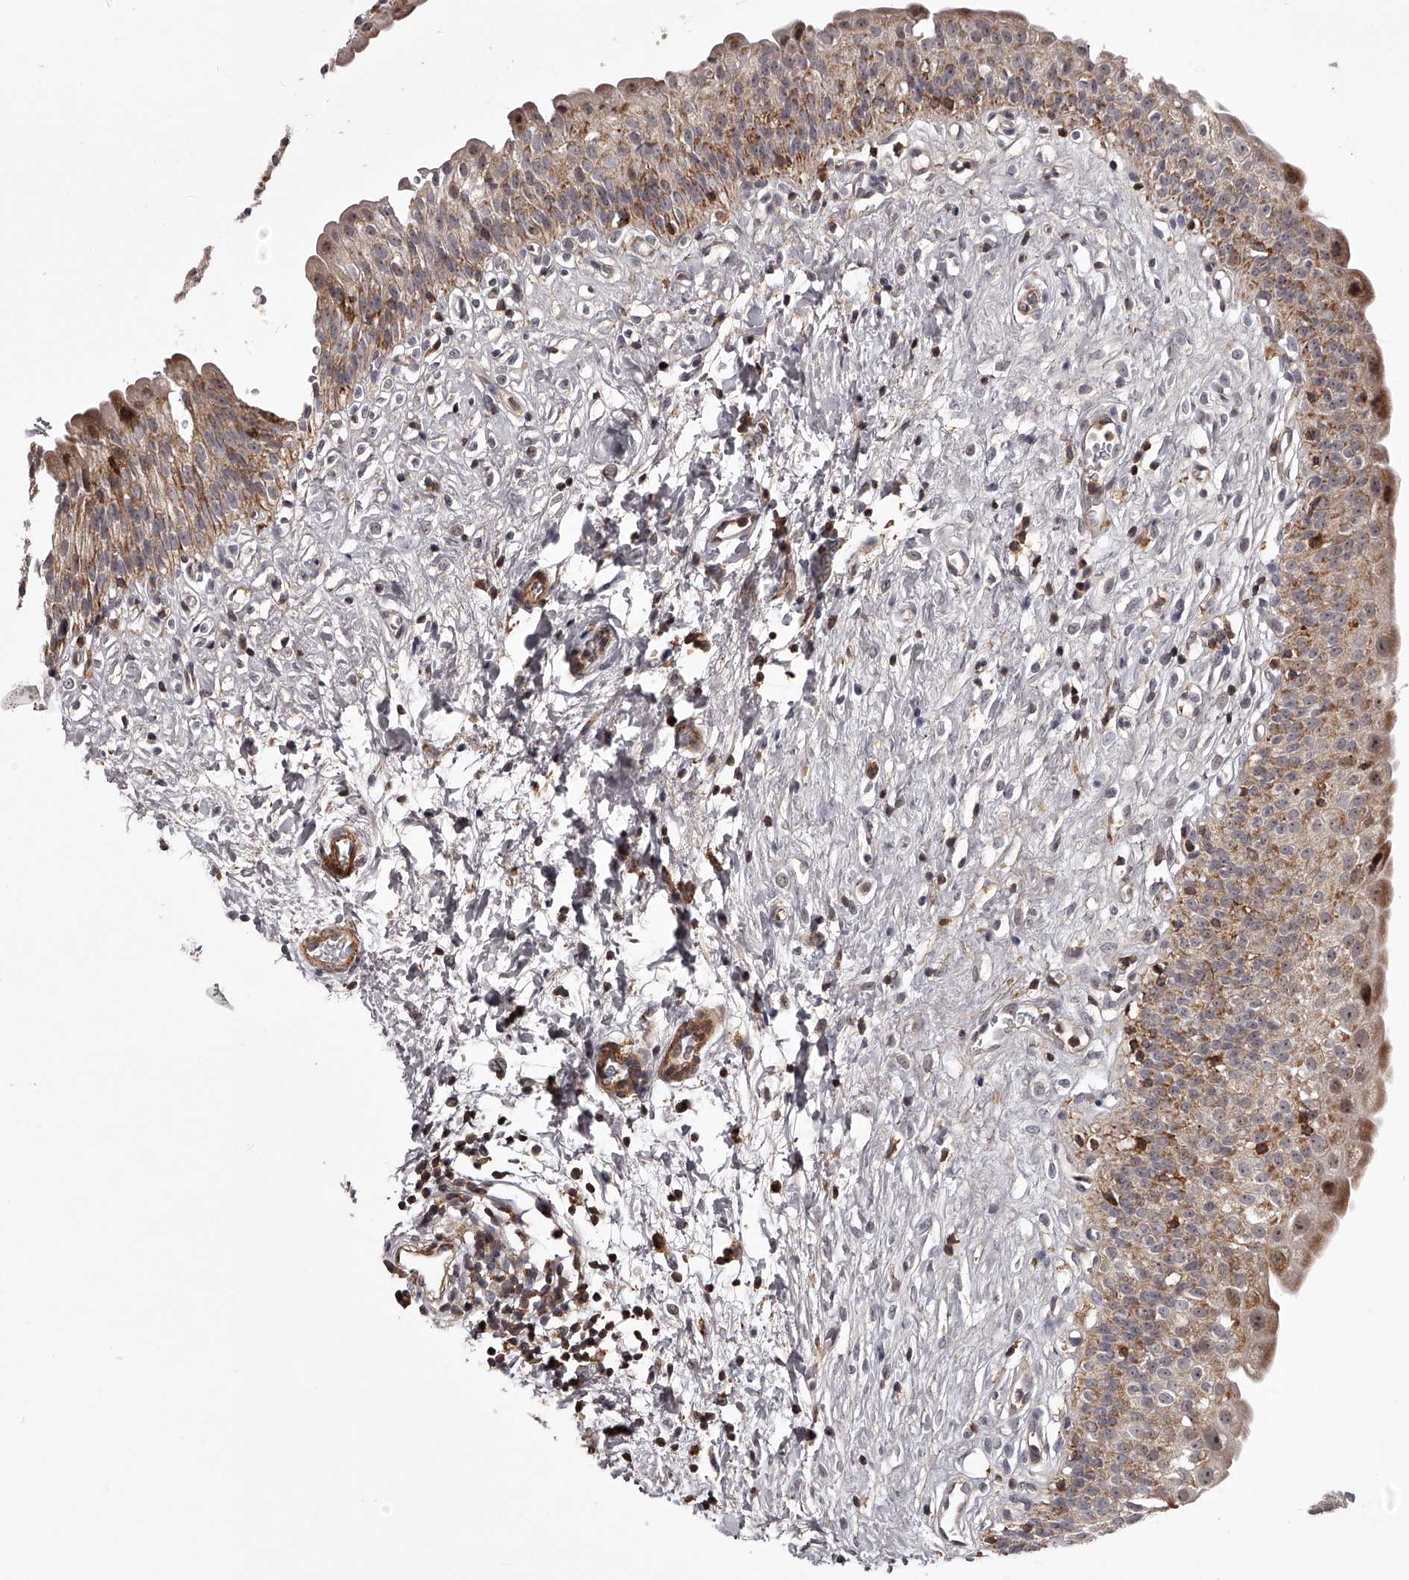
{"staining": {"intensity": "moderate", "quantity": "25%-75%", "location": "cytoplasmic/membranous,nuclear"}, "tissue": "urinary bladder", "cell_type": "Urothelial cells", "image_type": "normal", "snomed": [{"axis": "morphology", "description": "Normal tissue, NOS"}, {"axis": "topography", "description": "Urinary bladder"}], "caption": "Immunohistochemistry of unremarkable urinary bladder displays medium levels of moderate cytoplasmic/membranous,nuclear positivity in approximately 25%-75% of urothelial cells.", "gene": "RRP36", "patient": {"sex": "male", "age": 51}}